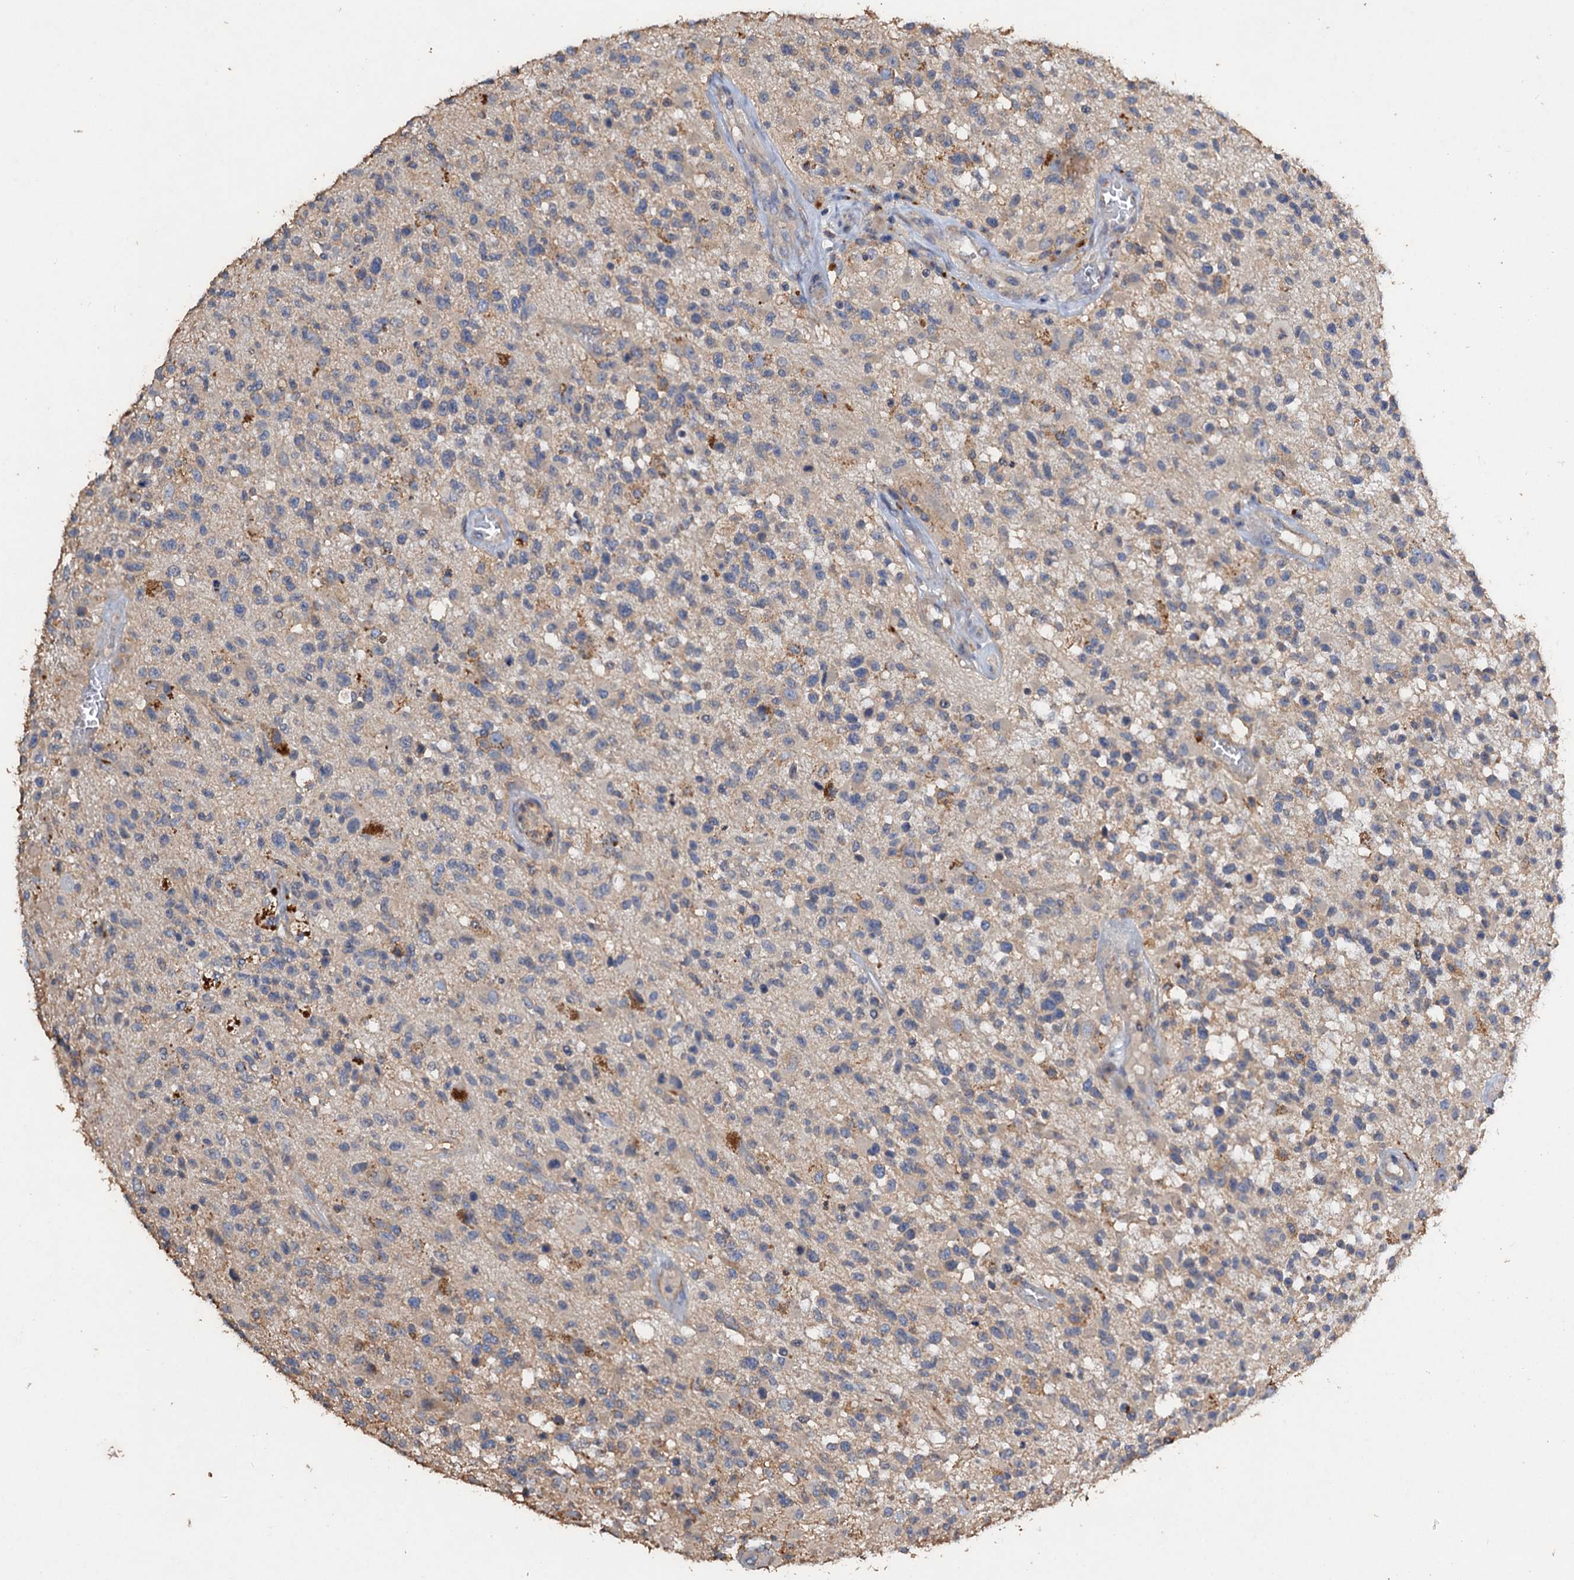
{"staining": {"intensity": "negative", "quantity": "none", "location": "none"}, "tissue": "glioma", "cell_type": "Tumor cells", "image_type": "cancer", "snomed": [{"axis": "morphology", "description": "Glioma, malignant, High grade"}, {"axis": "morphology", "description": "Glioblastoma, NOS"}, {"axis": "topography", "description": "Brain"}], "caption": "Tumor cells are negative for protein expression in human glioblastoma.", "gene": "SCUBE3", "patient": {"sex": "male", "age": 60}}